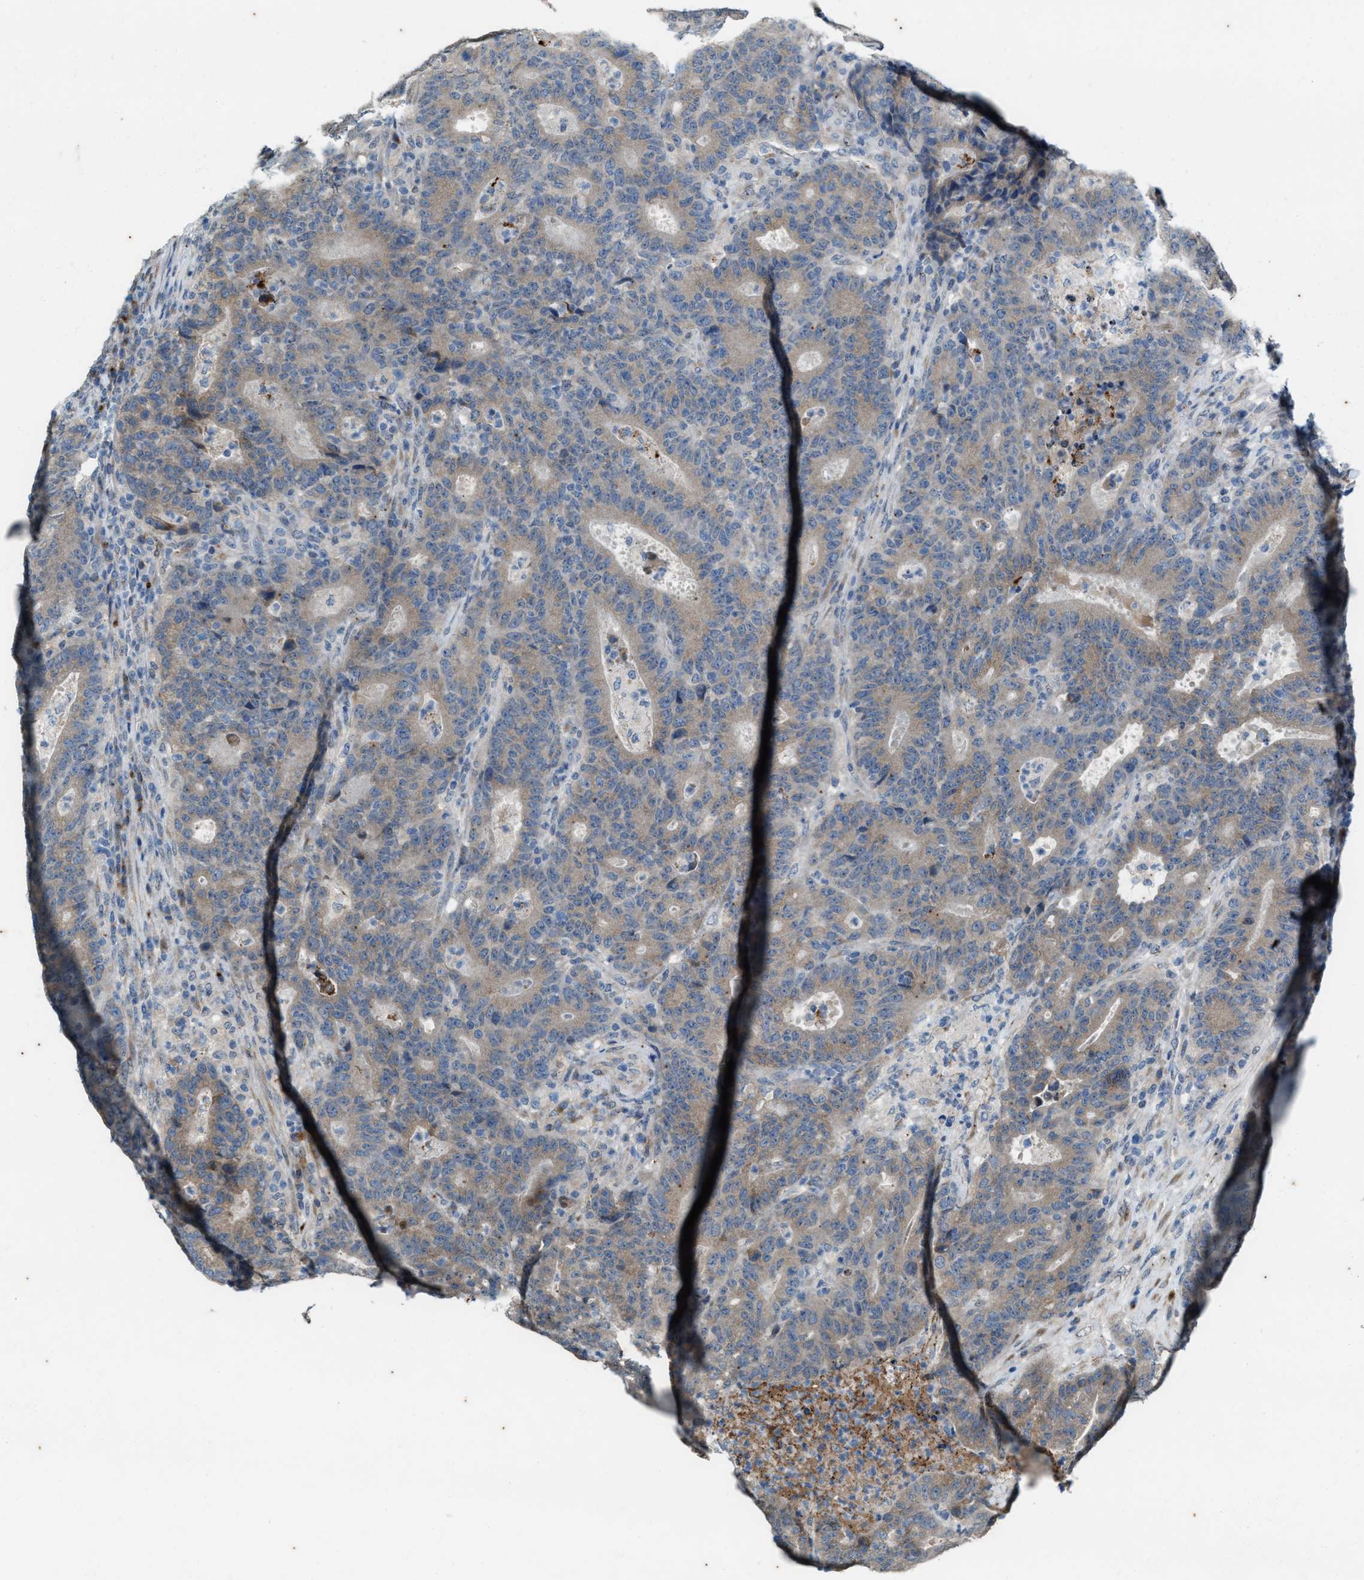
{"staining": {"intensity": "weak", "quantity": ">75%", "location": "cytoplasmic/membranous"}, "tissue": "colorectal cancer", "cell_type": "Tumor cells", "image_type": "cancer", "snomed": [{"axis": "morphology", "description": "Adenocarcinoma, NOS"}, {"axis": "topography", "description": "Colon"}], "caption": "This histopathology image demonstrates colorectal cancer (adenocarcinoma) stained with immunohistochemistry to label a protein in brown. The cytoplasmic/membranous of tumor cells show weak positivity for the protein. Nuclei are counter-stained blue.", "gene": "CHPF2", "patient": {"sex": "female", "age": 75}}